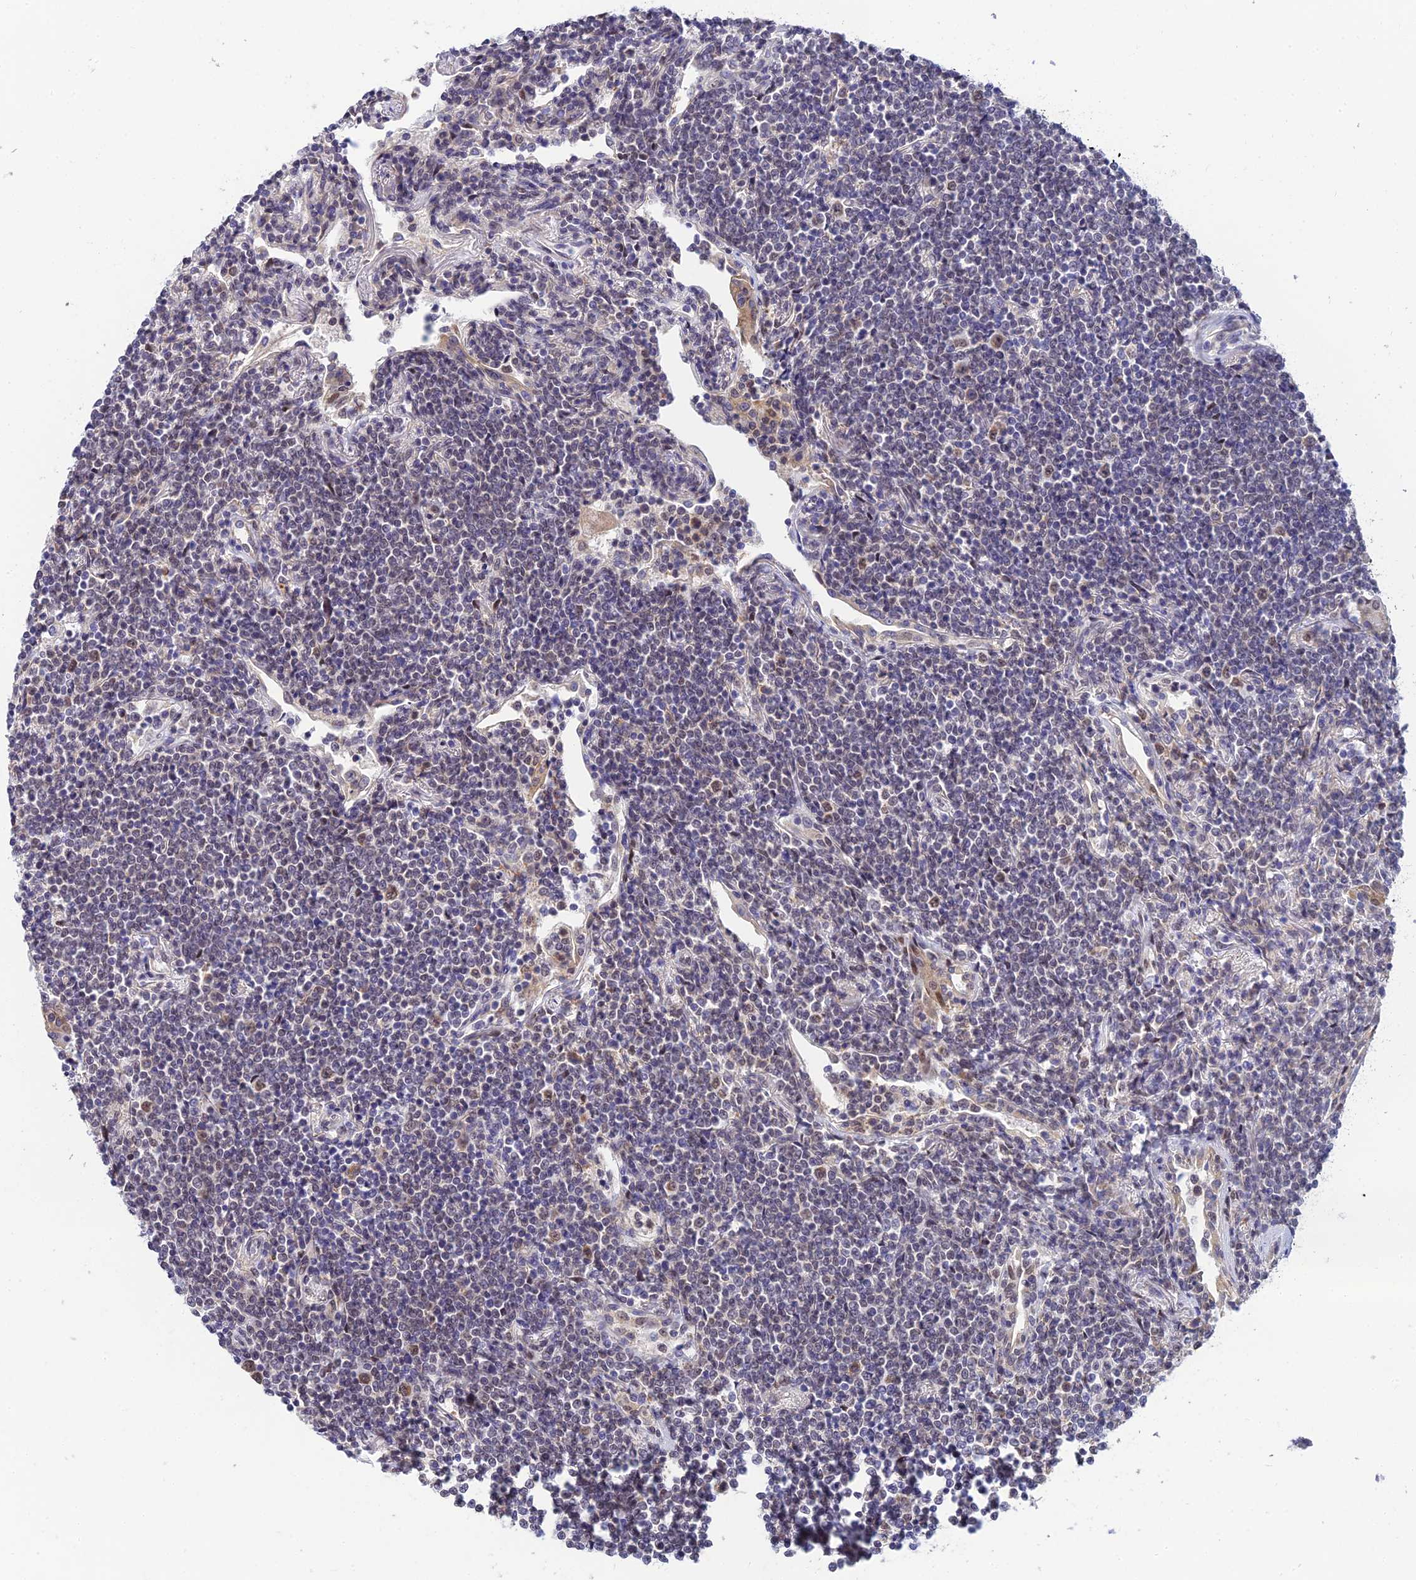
{"staining": {"intensity": "negative", "quantity": "none", "location": "none"}, "tissue": "lymphoma", "cell_type": "Tumor cells", "image_type": "cancer", "snomed": [{"axis": "morphology", "description": "Malignant lymphoma, non-Hodgkin's type, Low grade"}, {"axis": "topography", "description": "Lung"}], "caption": "High power microscopy histopathology image of an IHC histopathology image of malignant lymphoma, non-Hodgkin's type (low-grade), revealing no significant positivity in tumor cells.", "gene": "C2orf49", "patient": {"sex": "female", "age": 71}}